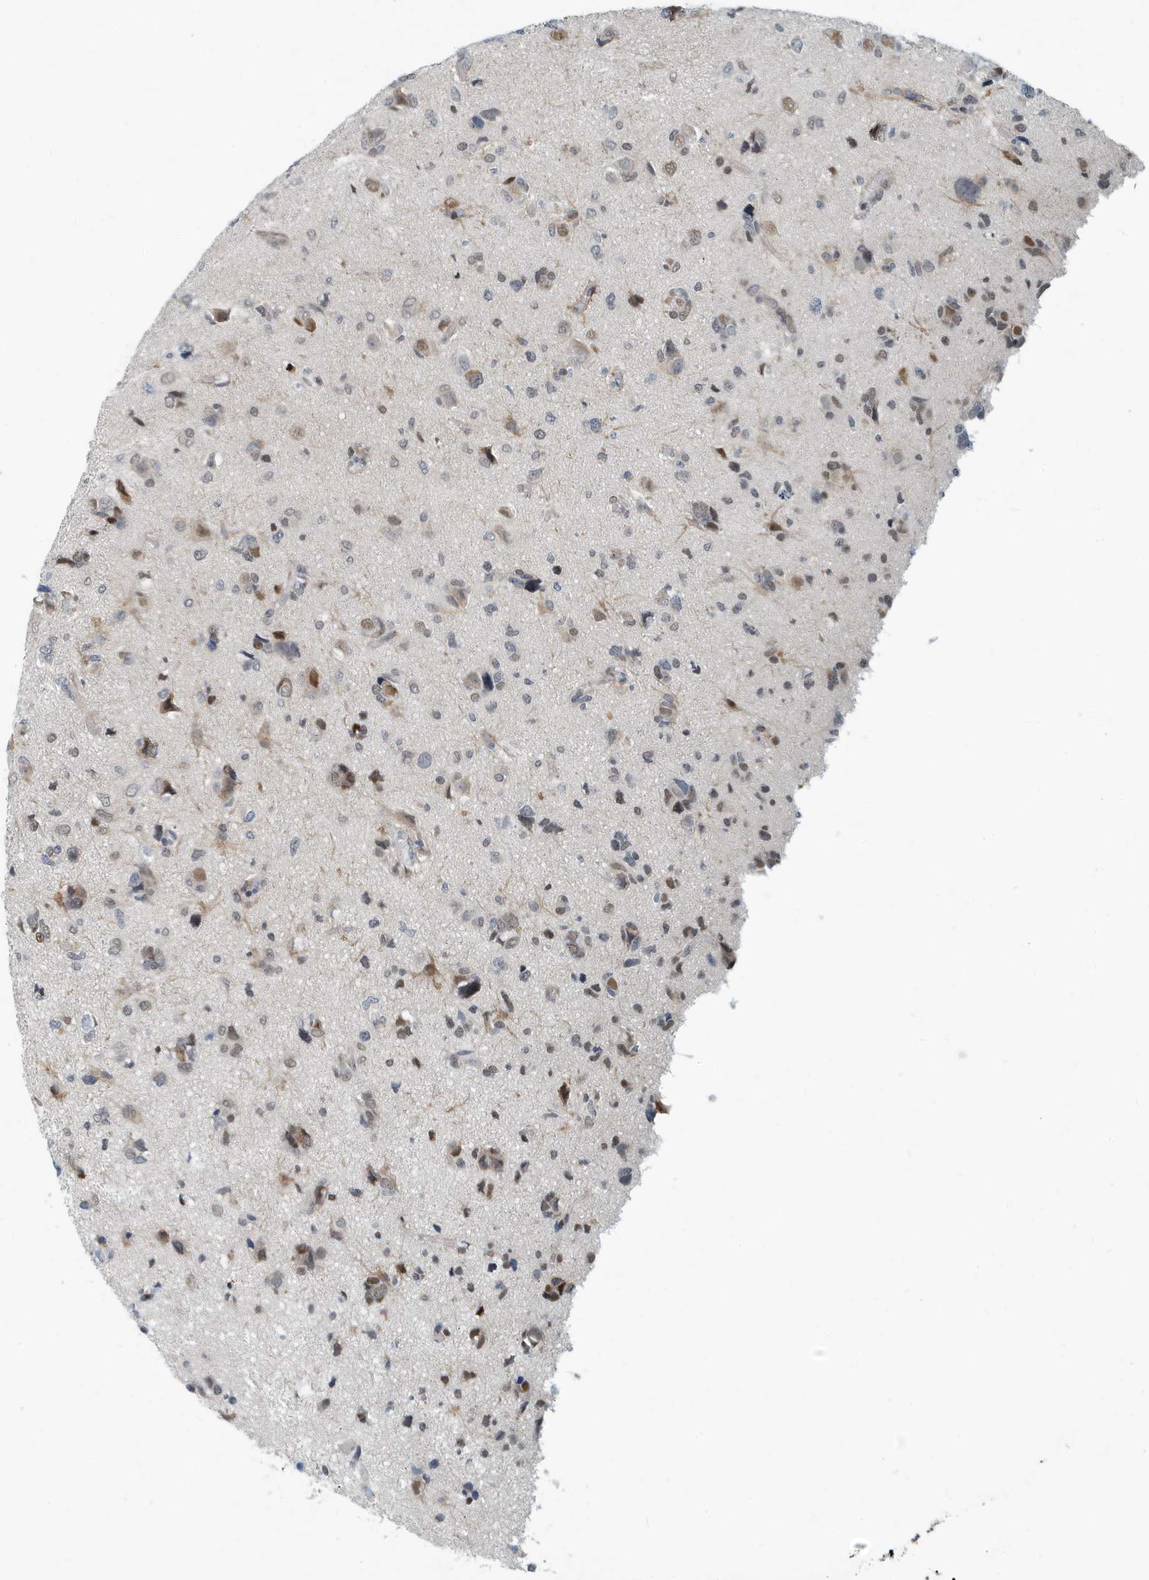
{"staining": {"intensity": "moderate", "quantity": "25%-75%", "location": "cytoplasmic/membranous,nuclear"}, "tissue": "glioma", "cell_type": "Tumor cells", "image_type": "cancer", "snomed": [{"axis": "morphology", "description": "Glioma, malignant, High grade"}, {"axis": "topography", "description": "Brain"}], "caption": "High-grade glioma (malignant) was stained to show a protein in brown. There is medium levels of moderate cytoplasmic/membranous and nuclear positivity in approximately 25%-75% of tumor cells.", "gene": "KIF15", "patient": {"sex": "female", "age": 59}}